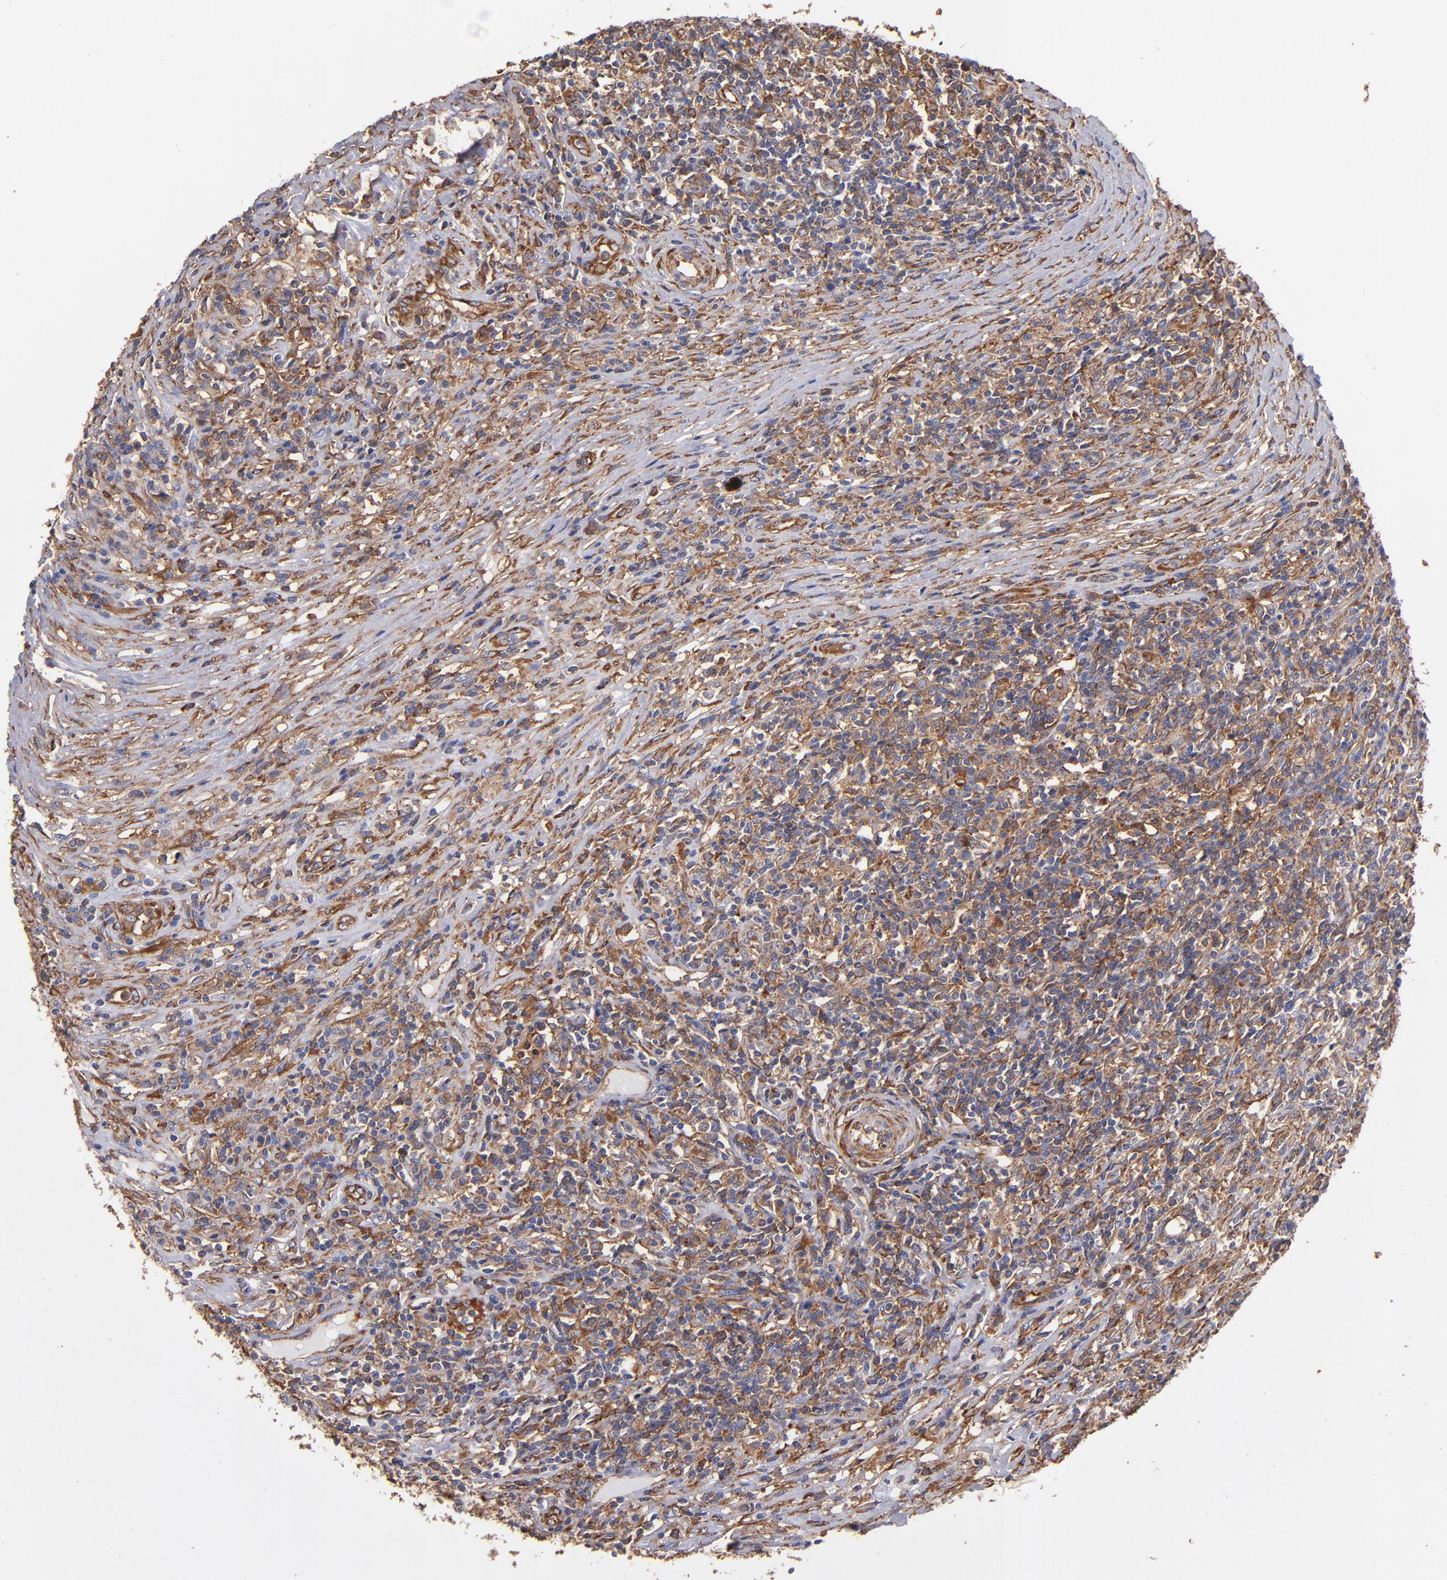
{"staining": {"intensity": "moderate", "quantity": "25%-75%", "location": "cytoplasmic/membranous"}, "tissue": "lymphoma", "cell_type": "Tumor cells", "image_type": "cancer", "snomed": [{"axis": "morphology", "description": "Malignant lymphoma, non-Hodgkin's type, High grade"}, {"axis": "topography", "description": "Lymph node"}], "caption": "The micrograph demonstrates staining of malignant lymphoma, non-Hodgkin's type (high-grade), revealing moderate cytoplasmic/membranous protein expression (brown color) within tumor cells.", "gene": "MVP", "patient": {"sex": "female", "age": 84}}